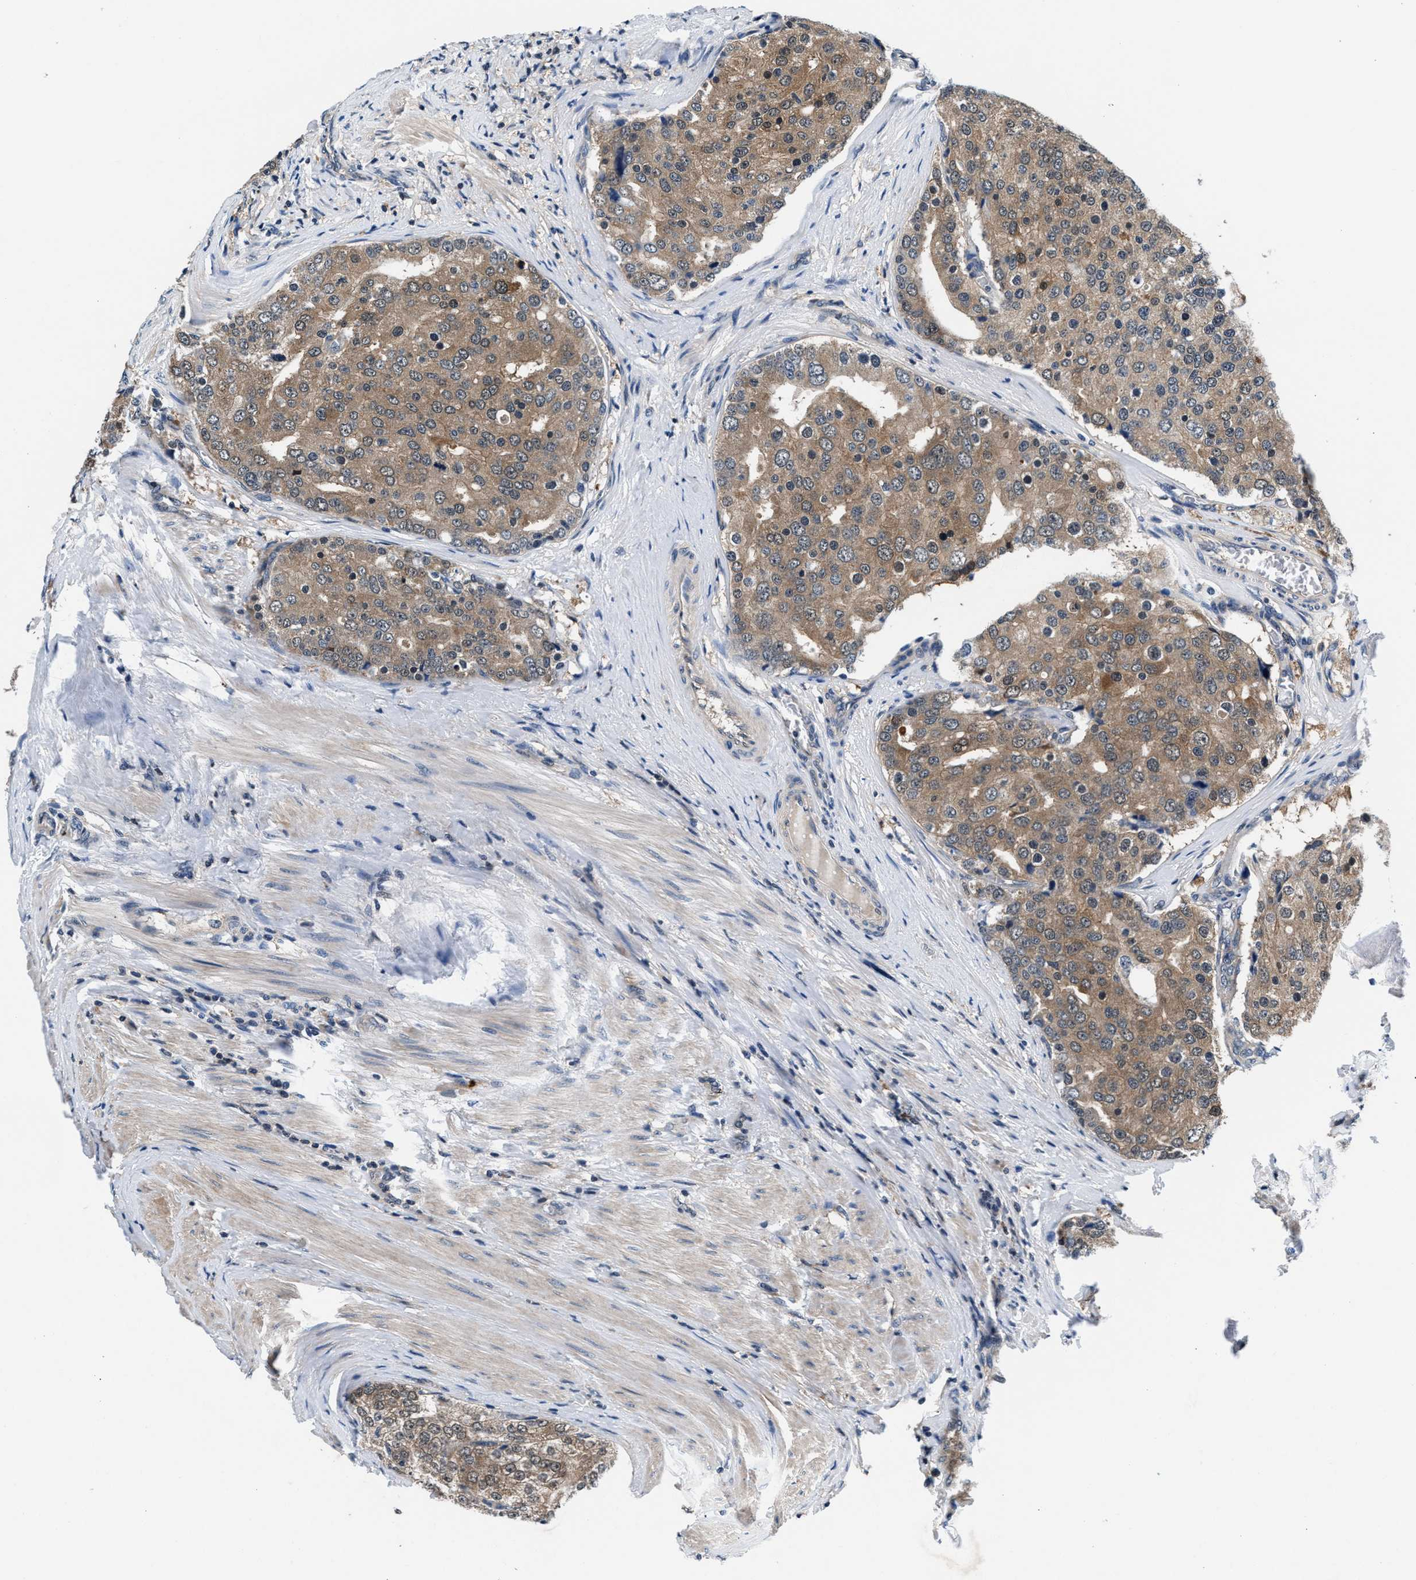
{"staining": {"intensity": "moderate", "quantity": ">75%", "location": "cytoplasmic/membranous"}, "tissue": "prostate cancer", "cell_type": "Tumor cells", "image_type": "cancer", "snomed": [{"axis": "morphology", "description": "Adenocarcinoma, High grade"}, {"axis": "topography", "description": "Prostate"}], "caption": "Prostate high-grade adenocarcinoma stained with immunohistochemistry (IHC) shows moderate cytoplasmic/membranous staining in approximately >75% of tumor cells.", "gene": "PRPSAP2", "patient": {"sex": "male", "age": 50}}